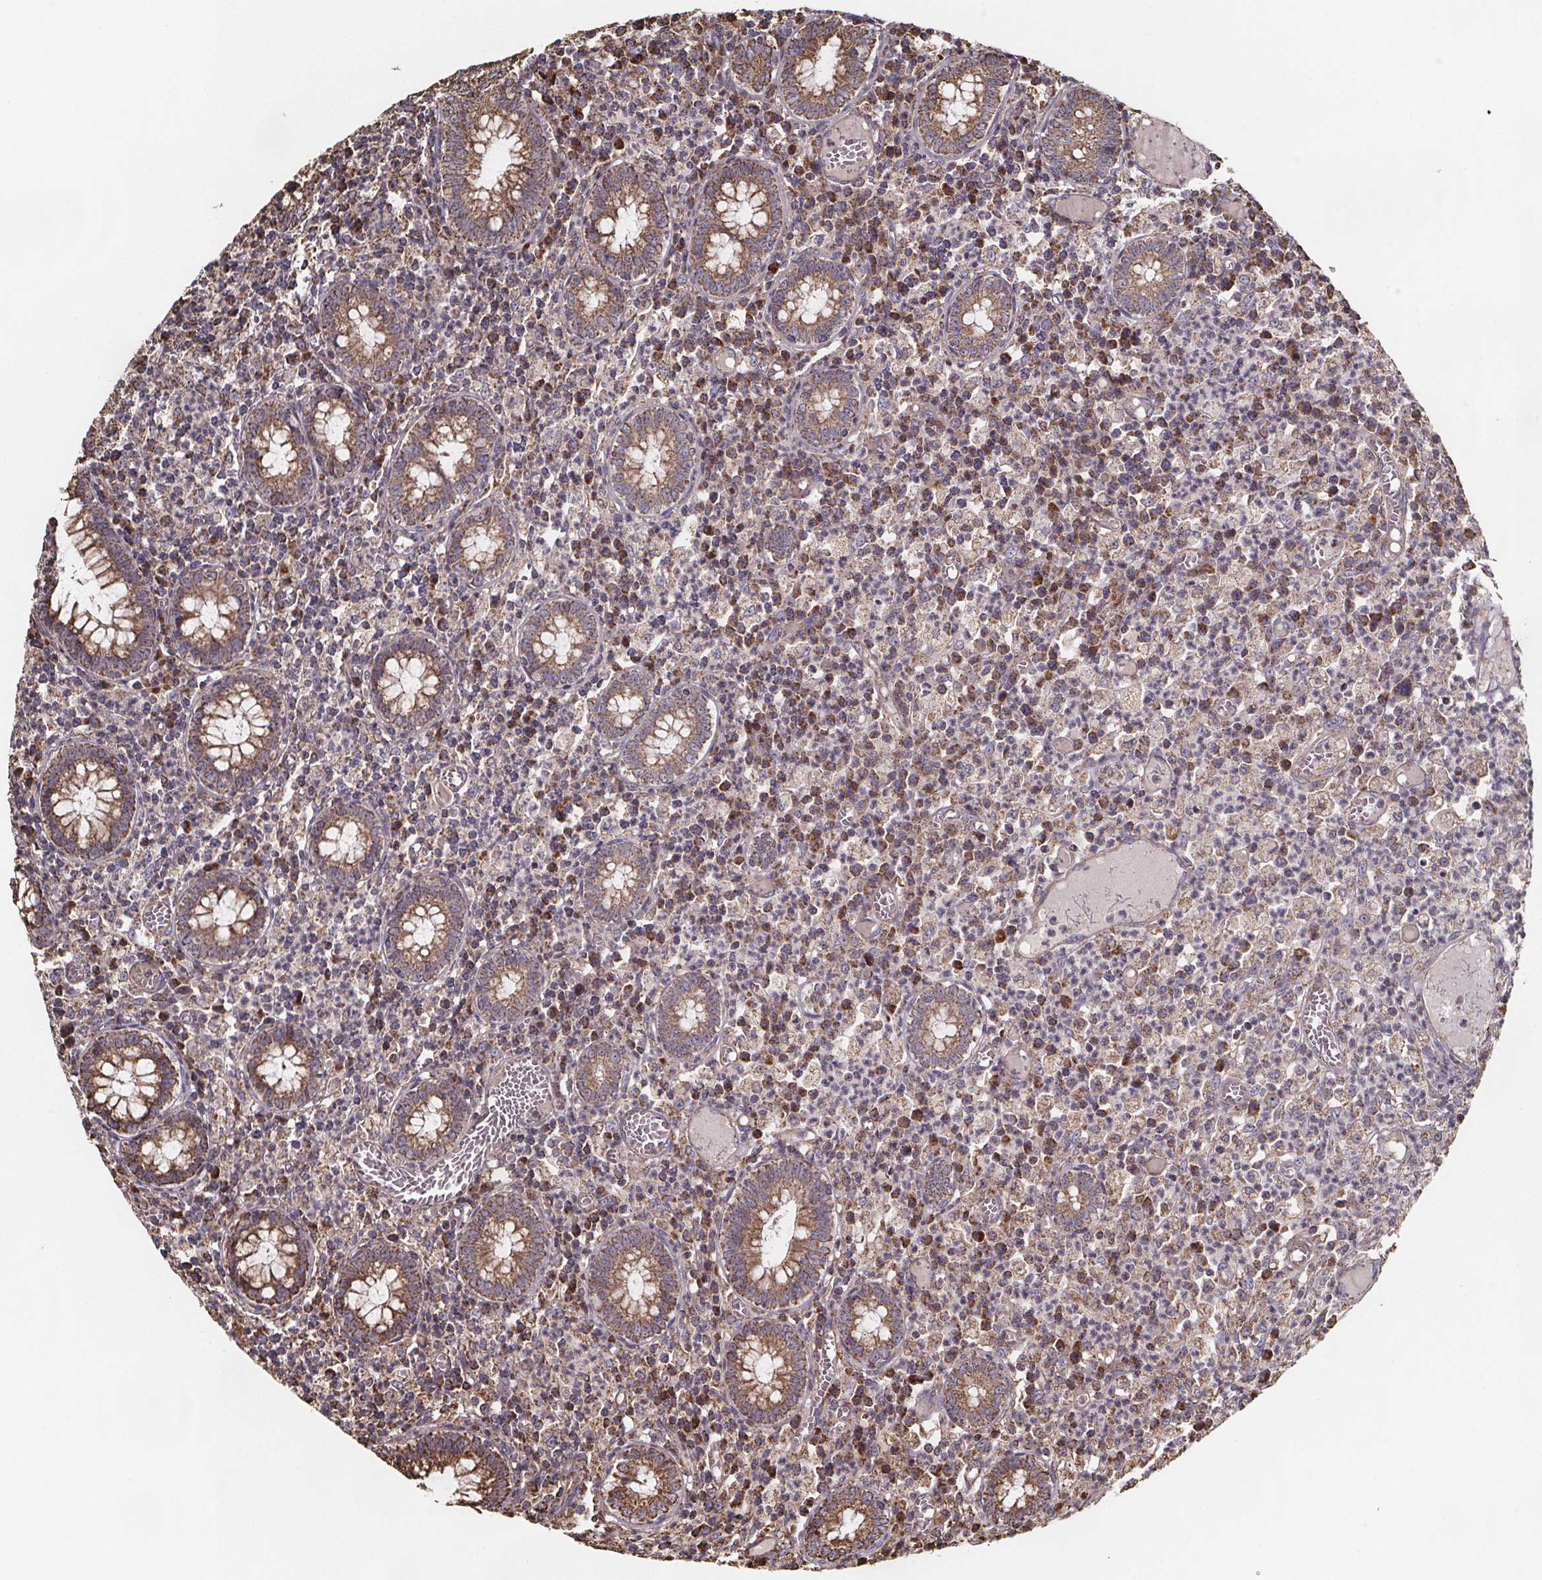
{"staining": {"intensity": "moderate", "quantity": ">75%", "location": "cytoplasmic/membranous"}, "tissue": "colorectal cancer", "cell_type": "Tumor cells", "image_type": "cancer", "snomed": [{"axis": "morphology", "description": "Normal tissue, NOS"}, {"axis": "morphology", "description": "Adenocarcinoma, NOS"}, {"axis": "topography", "description": "Colon"}], "caption": "Immunohistochemical staining of adenocarcinoma (colorectal) displays medium levels of moderate cytoplasmic/membranous protein staining in approximately >75% of tumor cells.", "gene": "SLC35D2", "patient": {"sex": "male", "age": 65}}